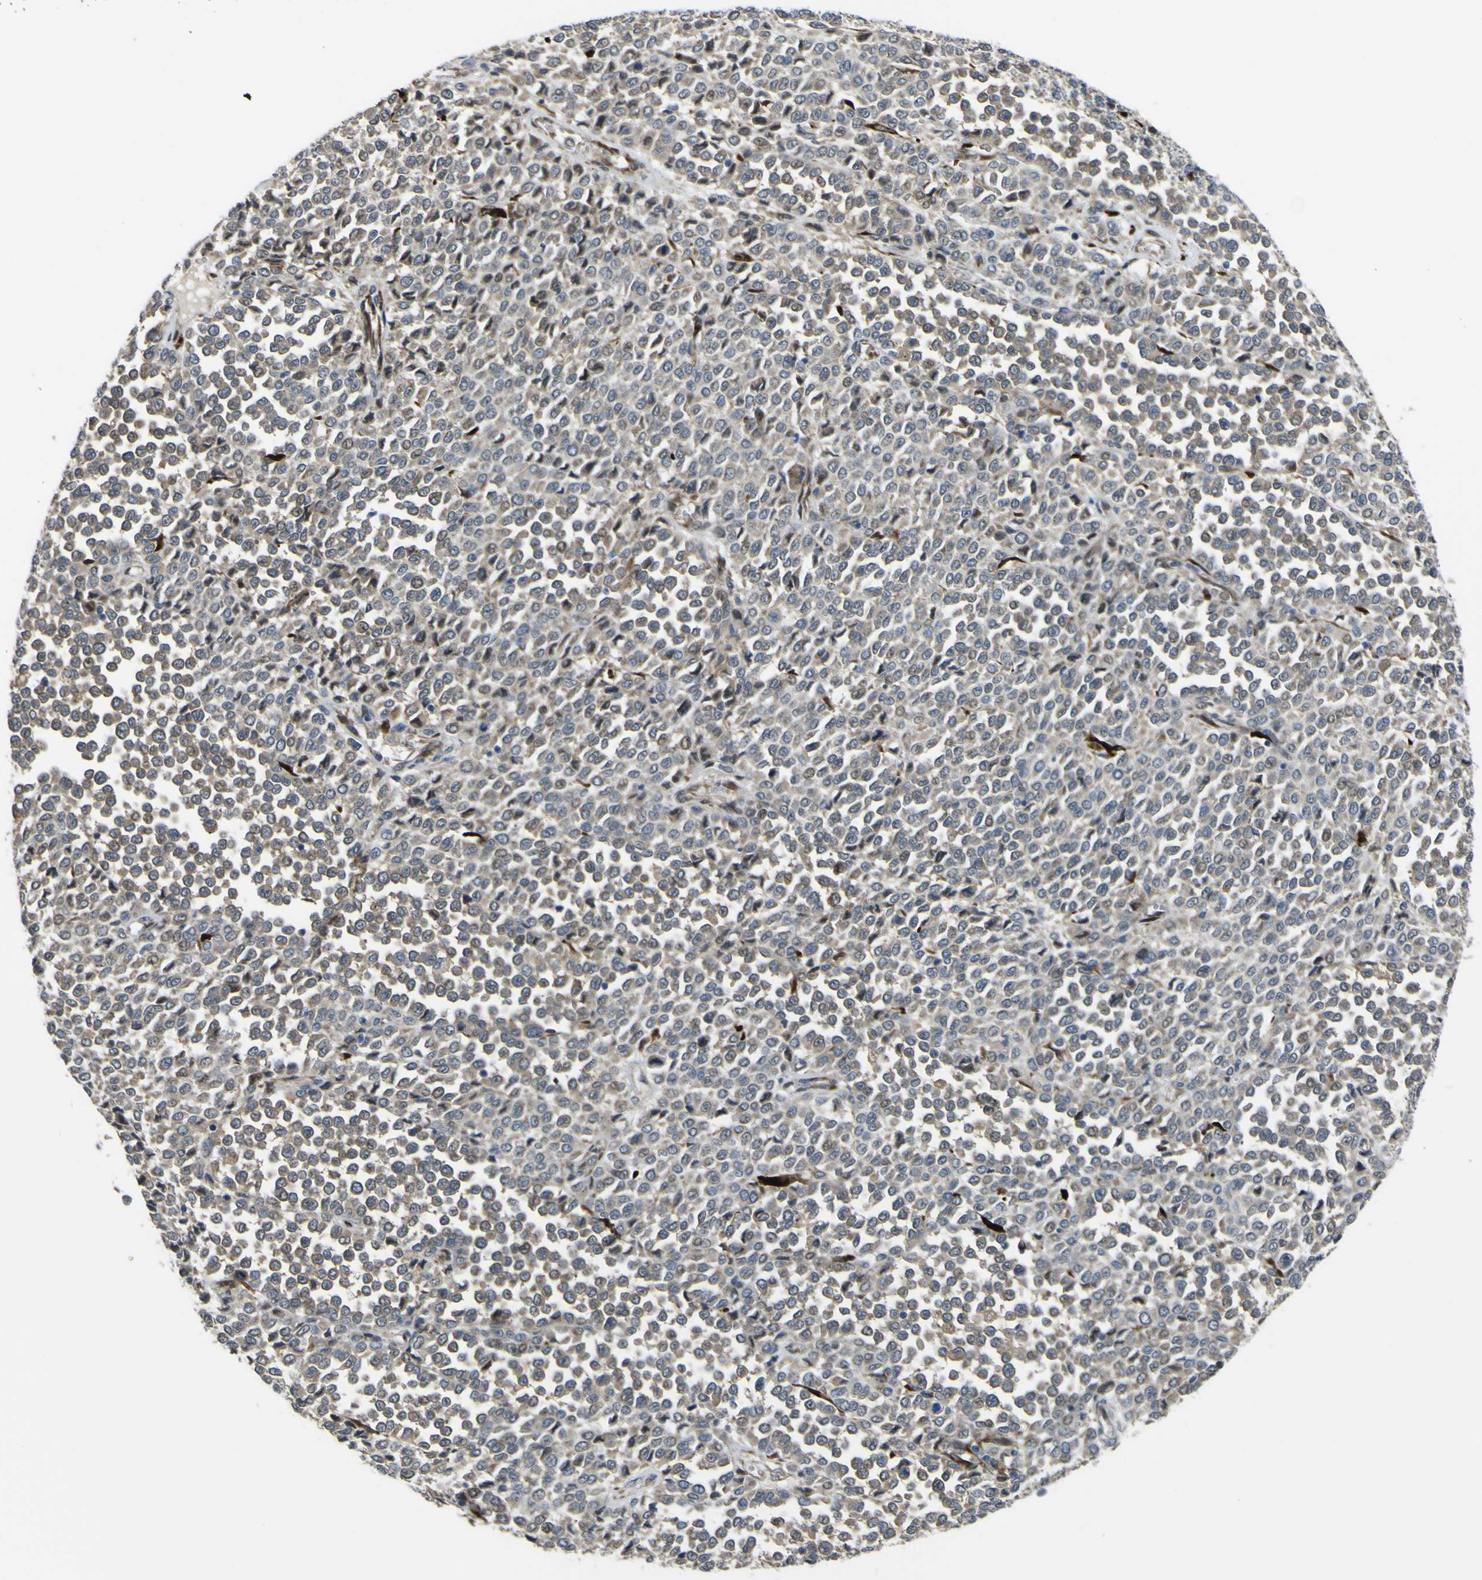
{"staining": {"intensity": "weak", "quantity": ">75%", "location": "cytoplasmic/membranous"}, "tissue": "melanoma", "cell_type": "Tumor cells", "image_type": "cancer", "snomed": [{"axis": "morphology", "description": "Malignant melanoma, Metastatic site"}, {"axis": "topography", "description": "Pancreas"}], "caption": "Tumor cells exhibit weak cytoplasmic/membranous expression in approximately >75% of cells in malignant melanoma (metastatic site). Immunohistochemistry stains the protein in brown and the nuclei are stained blue.", "gene": "LBHD1", "patient": {"sex": "female", "age": 30}}